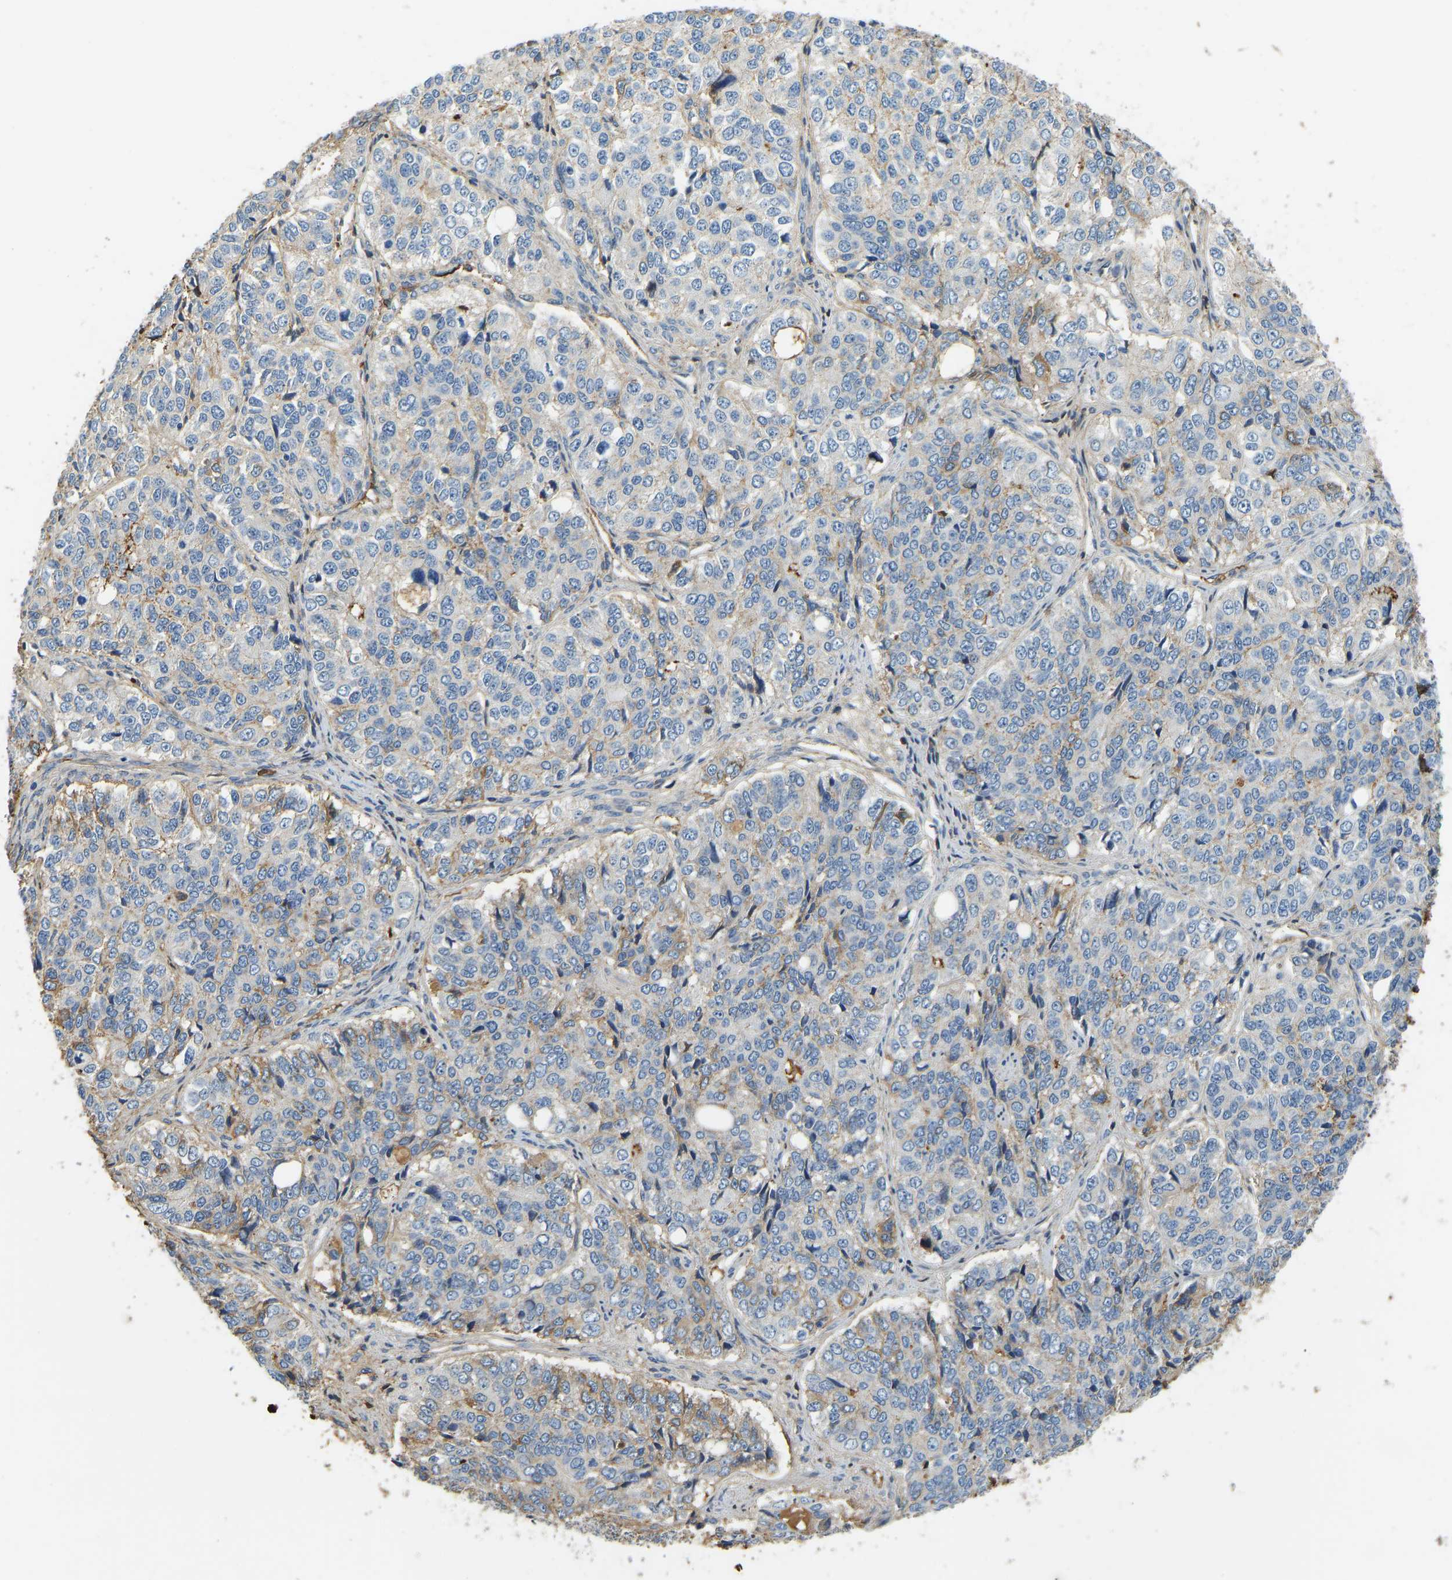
{"staining": {"intensity": "negative", "quantity": "none", "location": "none"}, "tissue": "ovarian cancer", "cell_type": "Tumor cells", "image_type": "cancer", "snomed": [{"axis": "morphology", "description": "Carcinoma, endometroid"}, {"axis": "topography", "description": "Ovary"}], "caption": "Photomicrograph shows no protein staining in tumor cells of ovarian cancer tissue. Nuclei are stained in blue.", "gene": "THBS4", "patient": {"sex": "female", "age": 51}}